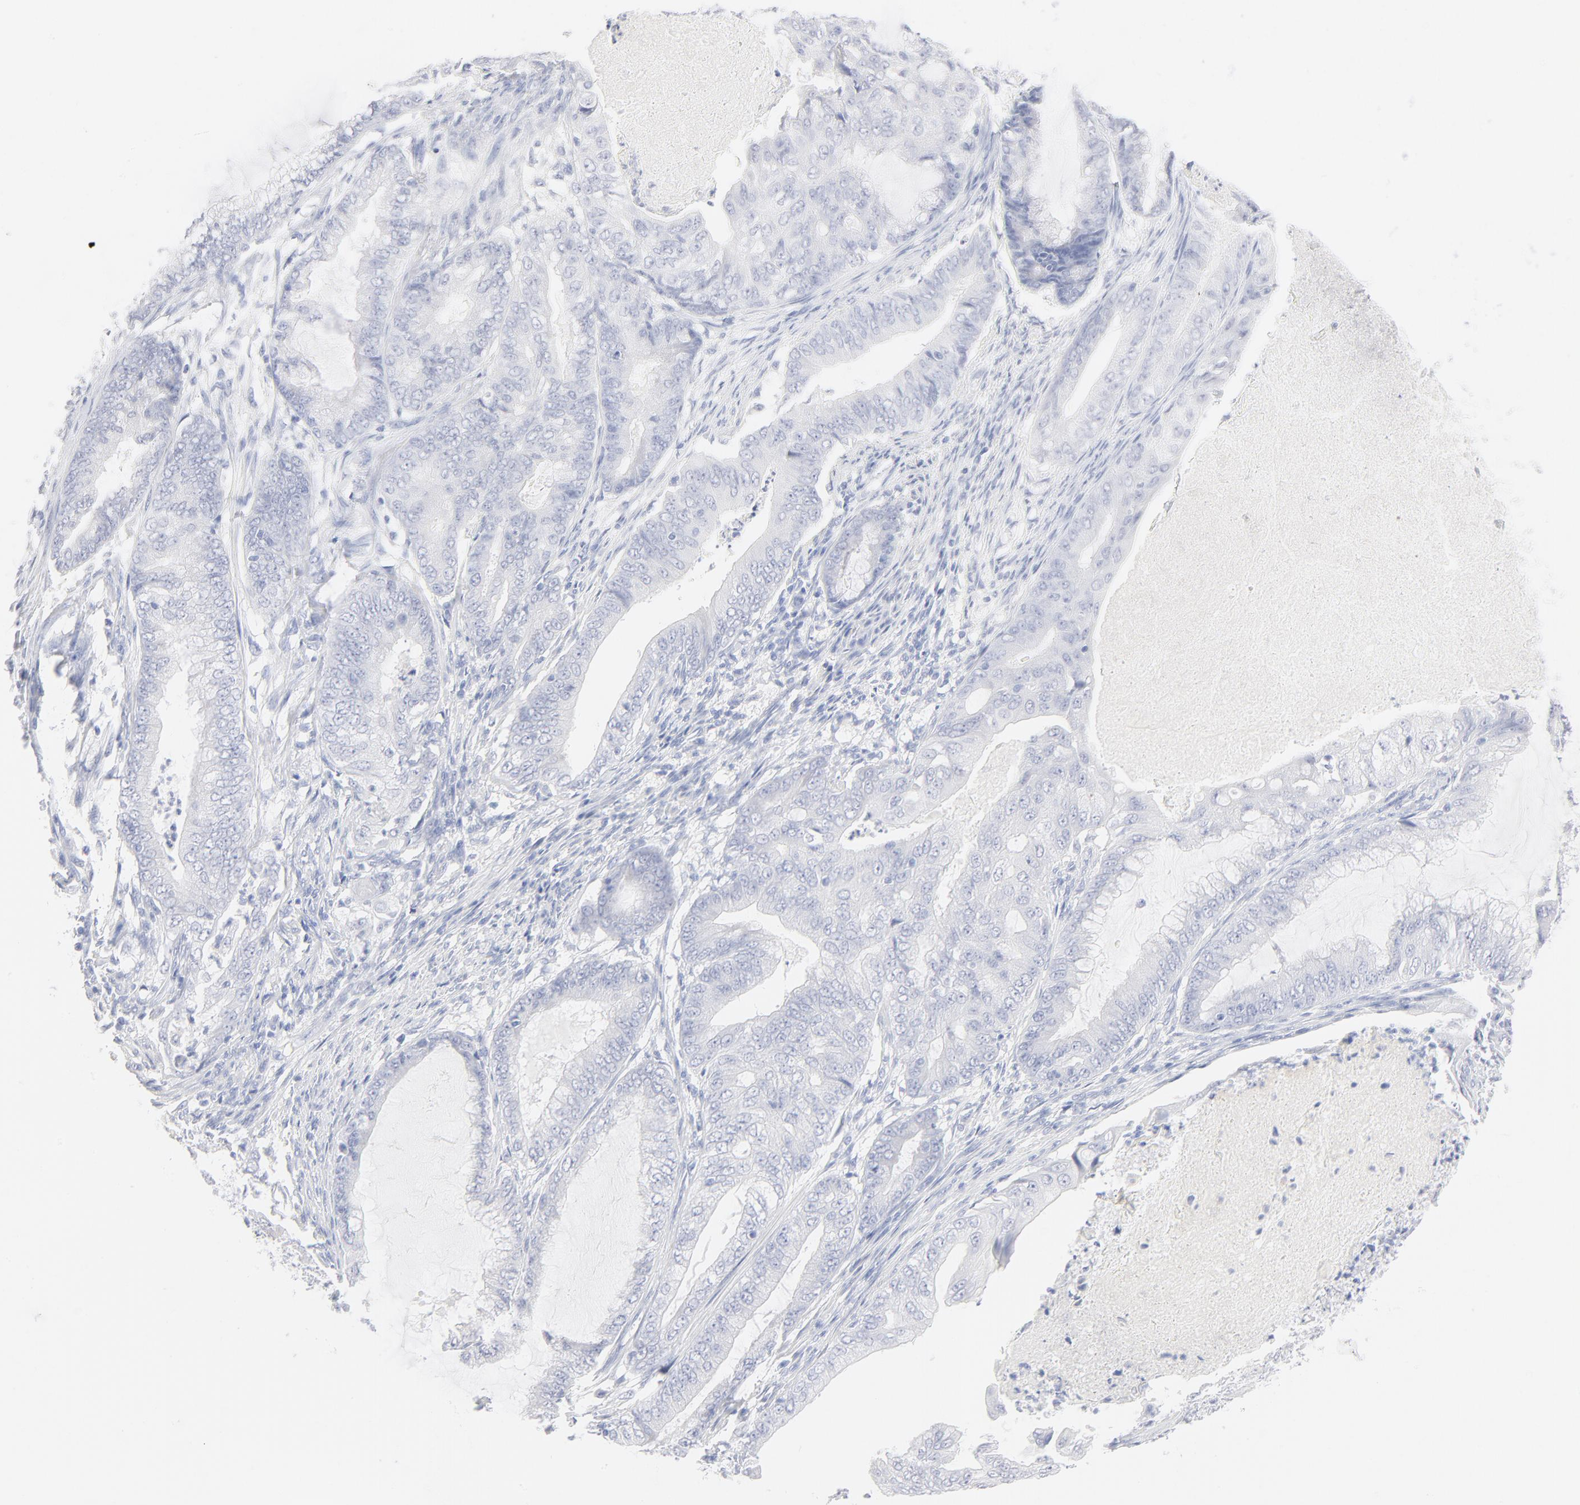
{"staining": {"intensity": "negative", "quantity": "none", "location": "none"}, "tissue": "endometrial cancer", "cell_type": "Tumor cells", "image_type": "cancer", "snomed": [{"axis": "morphology", "description": "Adenocarcinoma, NOS"}, {"axis": "topography", "description": "Endometrium"}], "caption": "The micrograph exhibits no significant staining in tumor cells of endometrial cancer (adenocarcinoma).", "gene": "ONECUT1", "patient": {"sex": "female", "age": 63}}